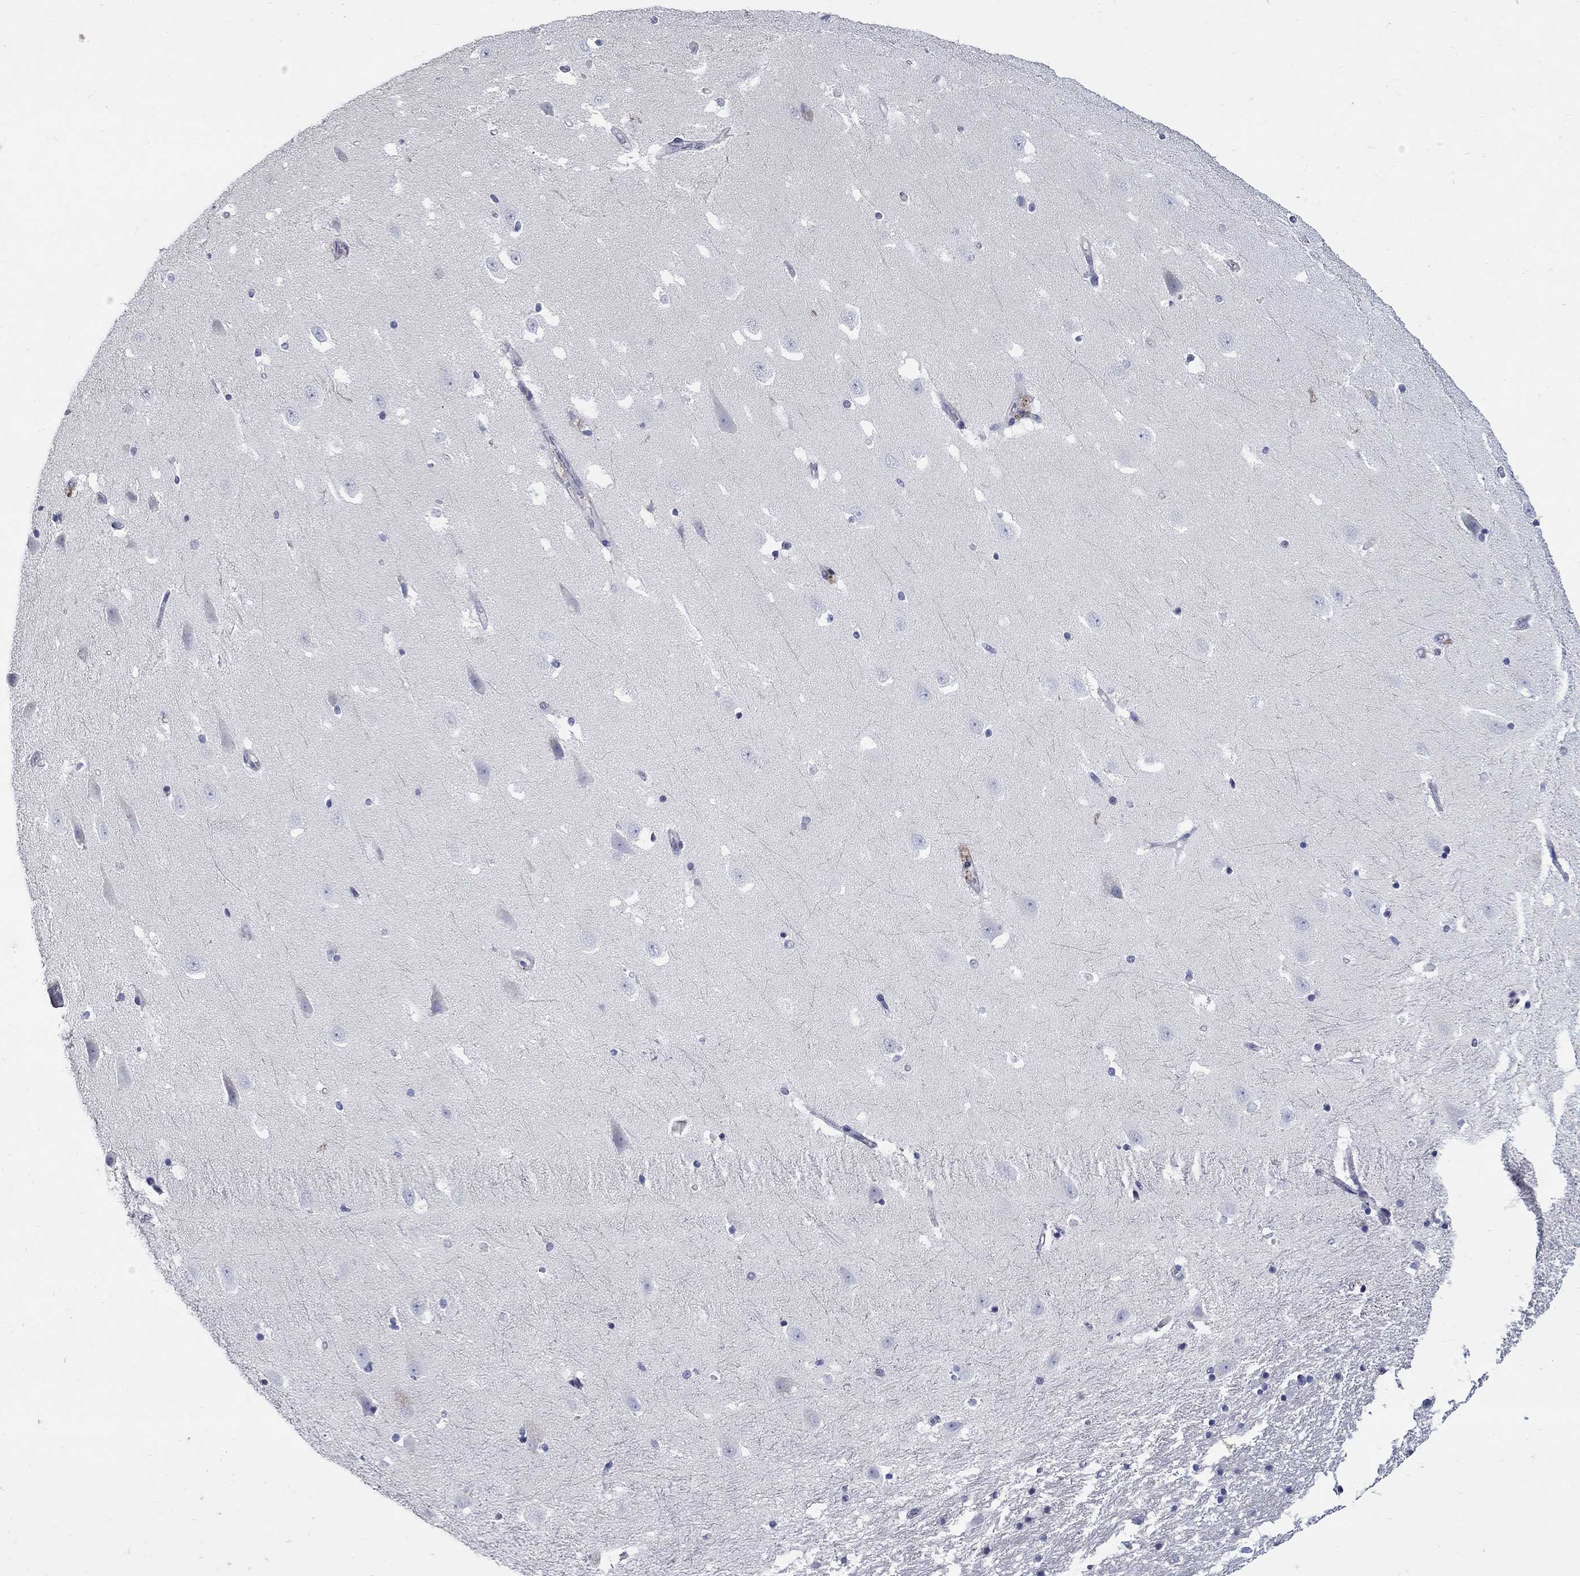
{"staining": {"intensity": "negative", "quantity": "none", "location": "none"}, "tissue": "hippocampus", "cell_type": "Glial cells", "image_type": "normal", "snomed": [{"axis": "morphology", "description": "Normal tissue, NOS"}, {"axis": "topography", "description": "Hippocampus"}], "caption": "An immunohistochemistry (IHC) histopathology image of benign hippocampus is shown. There is no staining in glial cells of hippocampus.", "gene": "CETN1", "patient": {"sex": "male", "age": 49}}